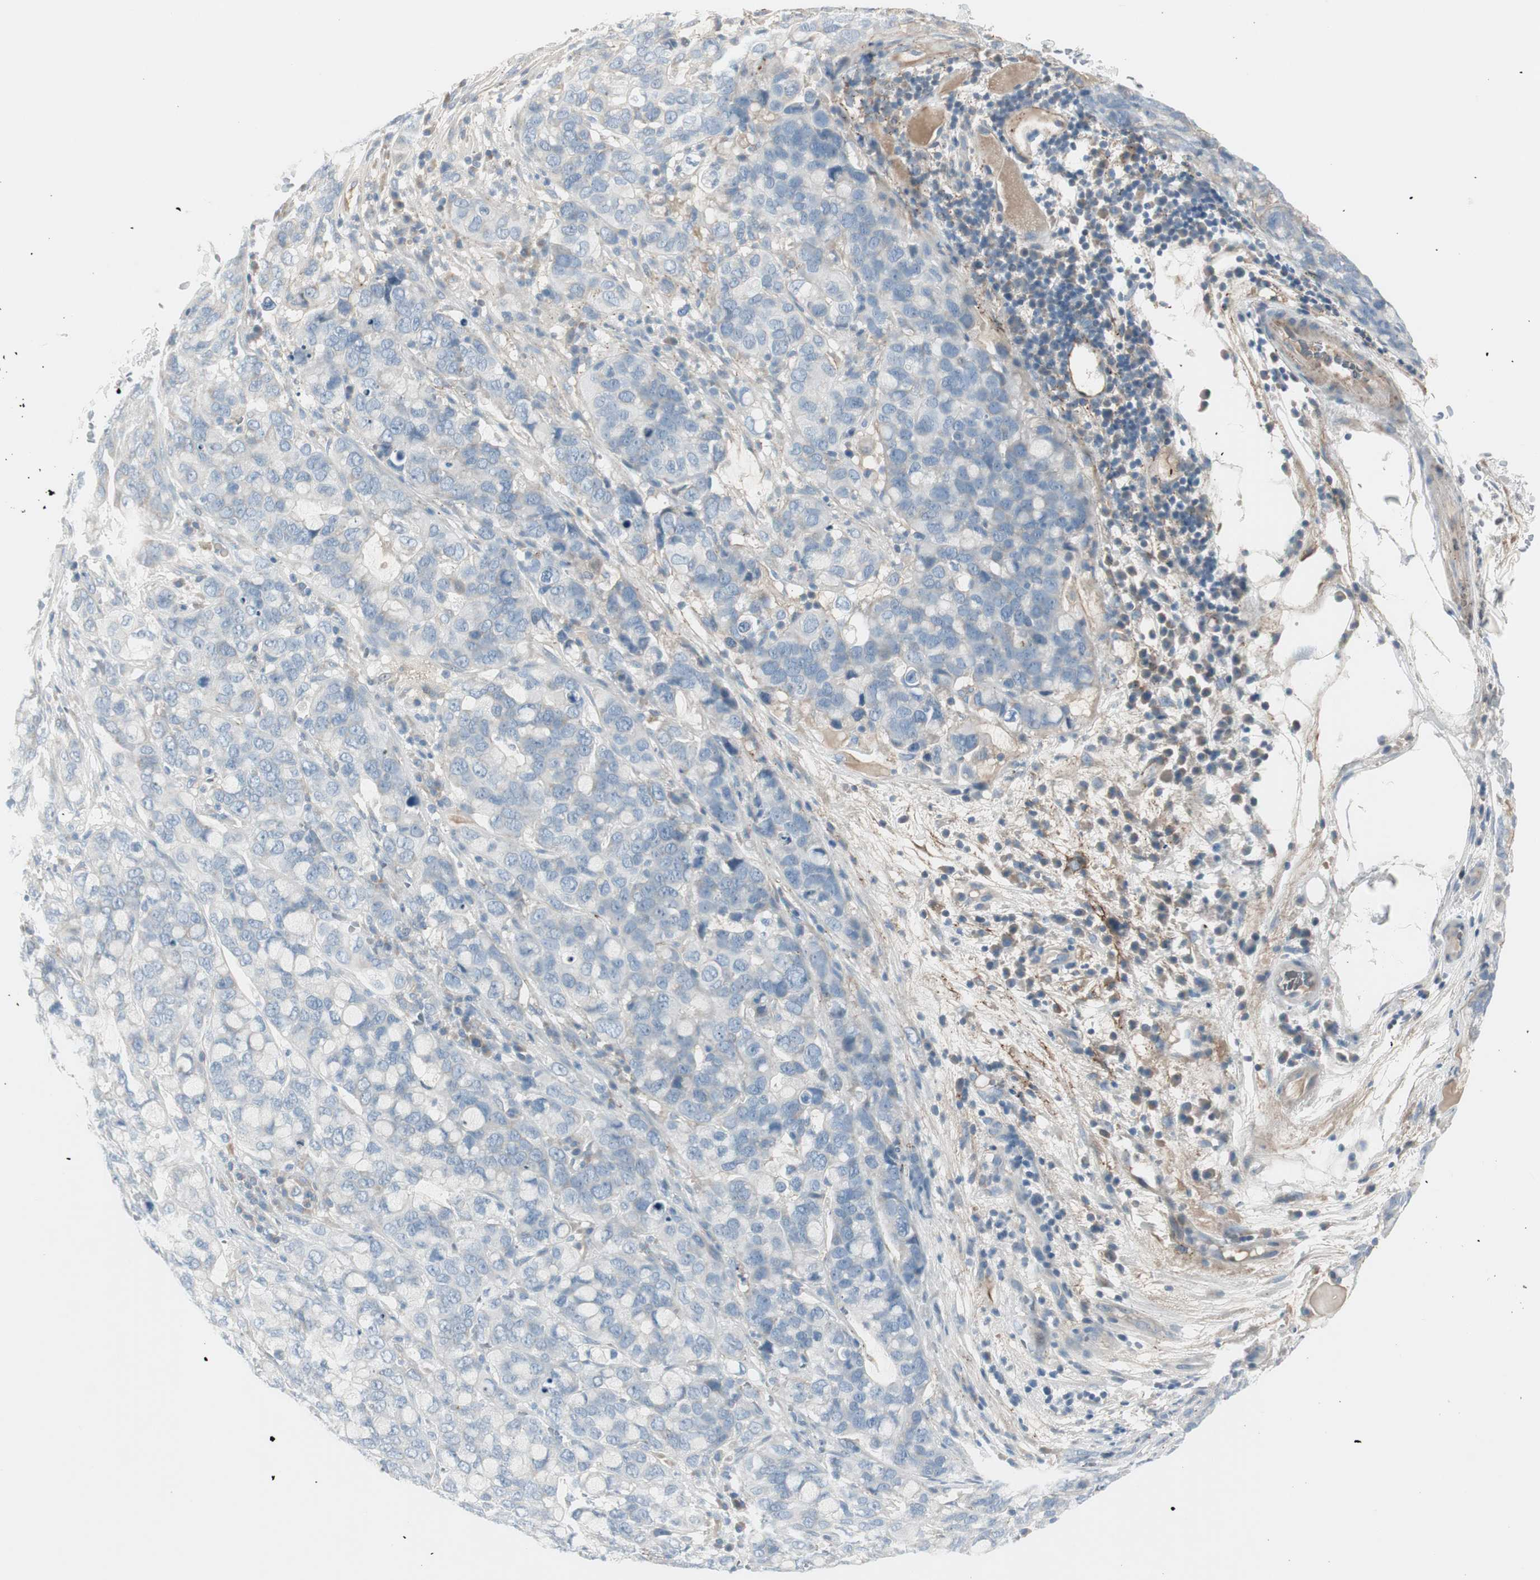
{"staining": {"intensity": "negative", "quantity": "none", "location": "none"}, "tissue": "stomach cancer", "cell_type": "Tumor cells", "image_type": "cancer", "snomed": [{"axis": "morphology", "description": "Adenocarcinoma, NOS"}, {"axis": "topography", "description": "Stomach, lower"}], "caption": "High magnification brightfield microscopy of adenocarcinoma (stomach) stained with DAB (3,3'-diaminobenzidine) (brown) and counterstained with hematoxylin (blue): tumor cells show no significant expression.", "gene": "CACNA2D1", "patient": {"sex": "male", "age": 84}}